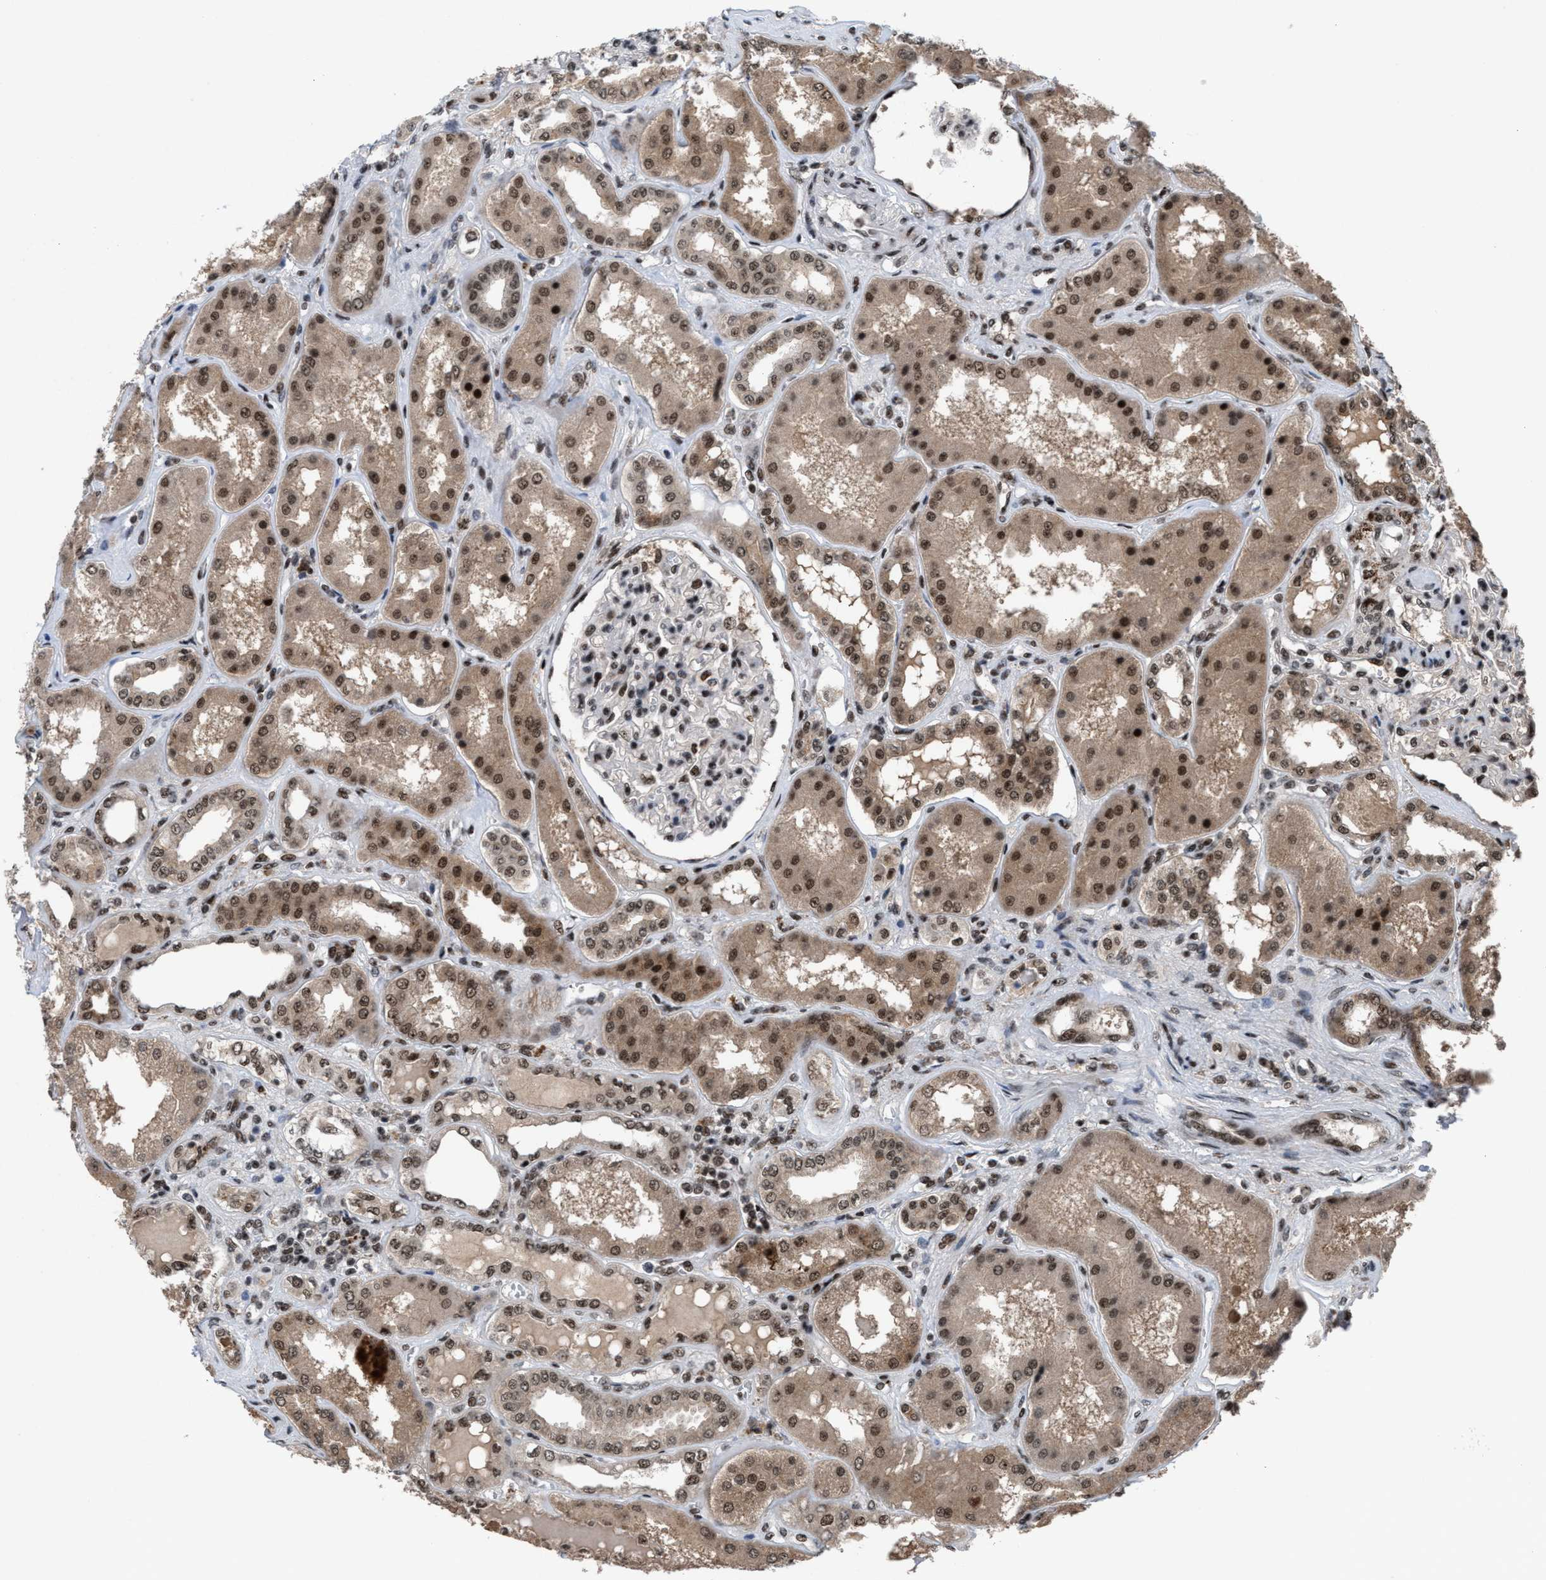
{"staining": {"intensity": "moderate", "quantity": ">75%", "location": "nuclear"}, "tissue": "kidney", "cell_type": "Cells in glomeruli", "image_type": "normal", "snomed": [{"axis": "morphology", "description": "Normal tissue, NOS"}, {"axis": "topography", "description": "Kidney"}], "caption": "A micrograph of kidney stained for a protein displays moderate nuclear brown staining in cells in glomeruli. The protein is shown in brown color, while the nuclei are stained blue.", "gene": "PRPF4", "patient": {"sex": "female", "age": 56}}